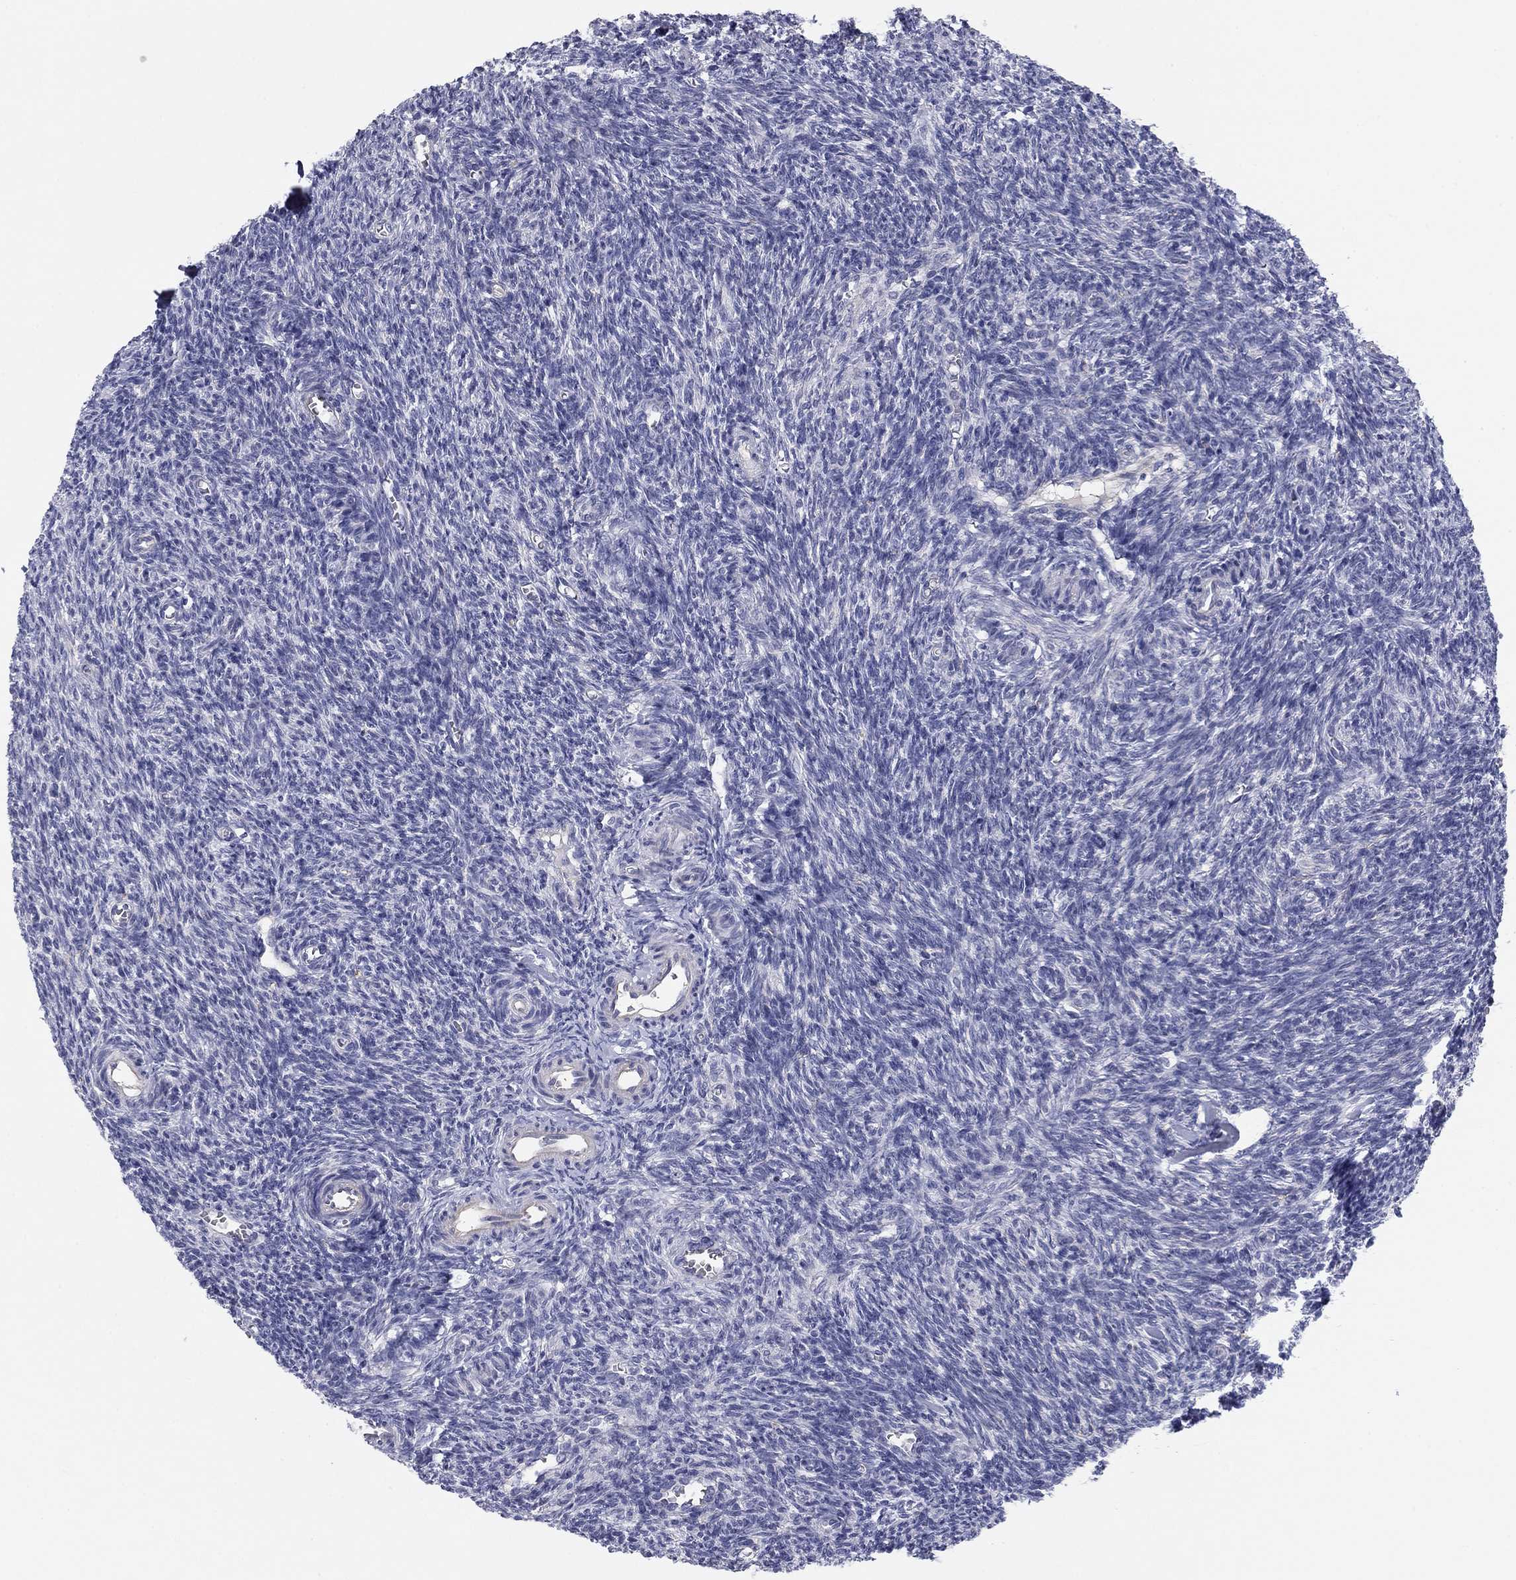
{"staining": {"intensity": "weak", "quantity": "<25%", "location": "cytoplasmic/membranous"}, "tissue": "ovary", "cell_type": "Follicle cells", "image_type": "normal", "snomed": [{"axis": "morphology", "description": "Normal tissue, NOS"}, {"axis": "topography", "description": "Ovary"}], "caption": "Immunohistochemistry (IHC) of unremarkable human ovary displays no expression in follicle cells. The staining was performed using DAB (3,3'-diaminobenzidine) to visualize the protein expression in brown, while the nuclei were stained in blue with hematoxylin (Magnification: 20x).", "gene": "SEPTIN3", "patient": {"sex": "female", "age": 27}}